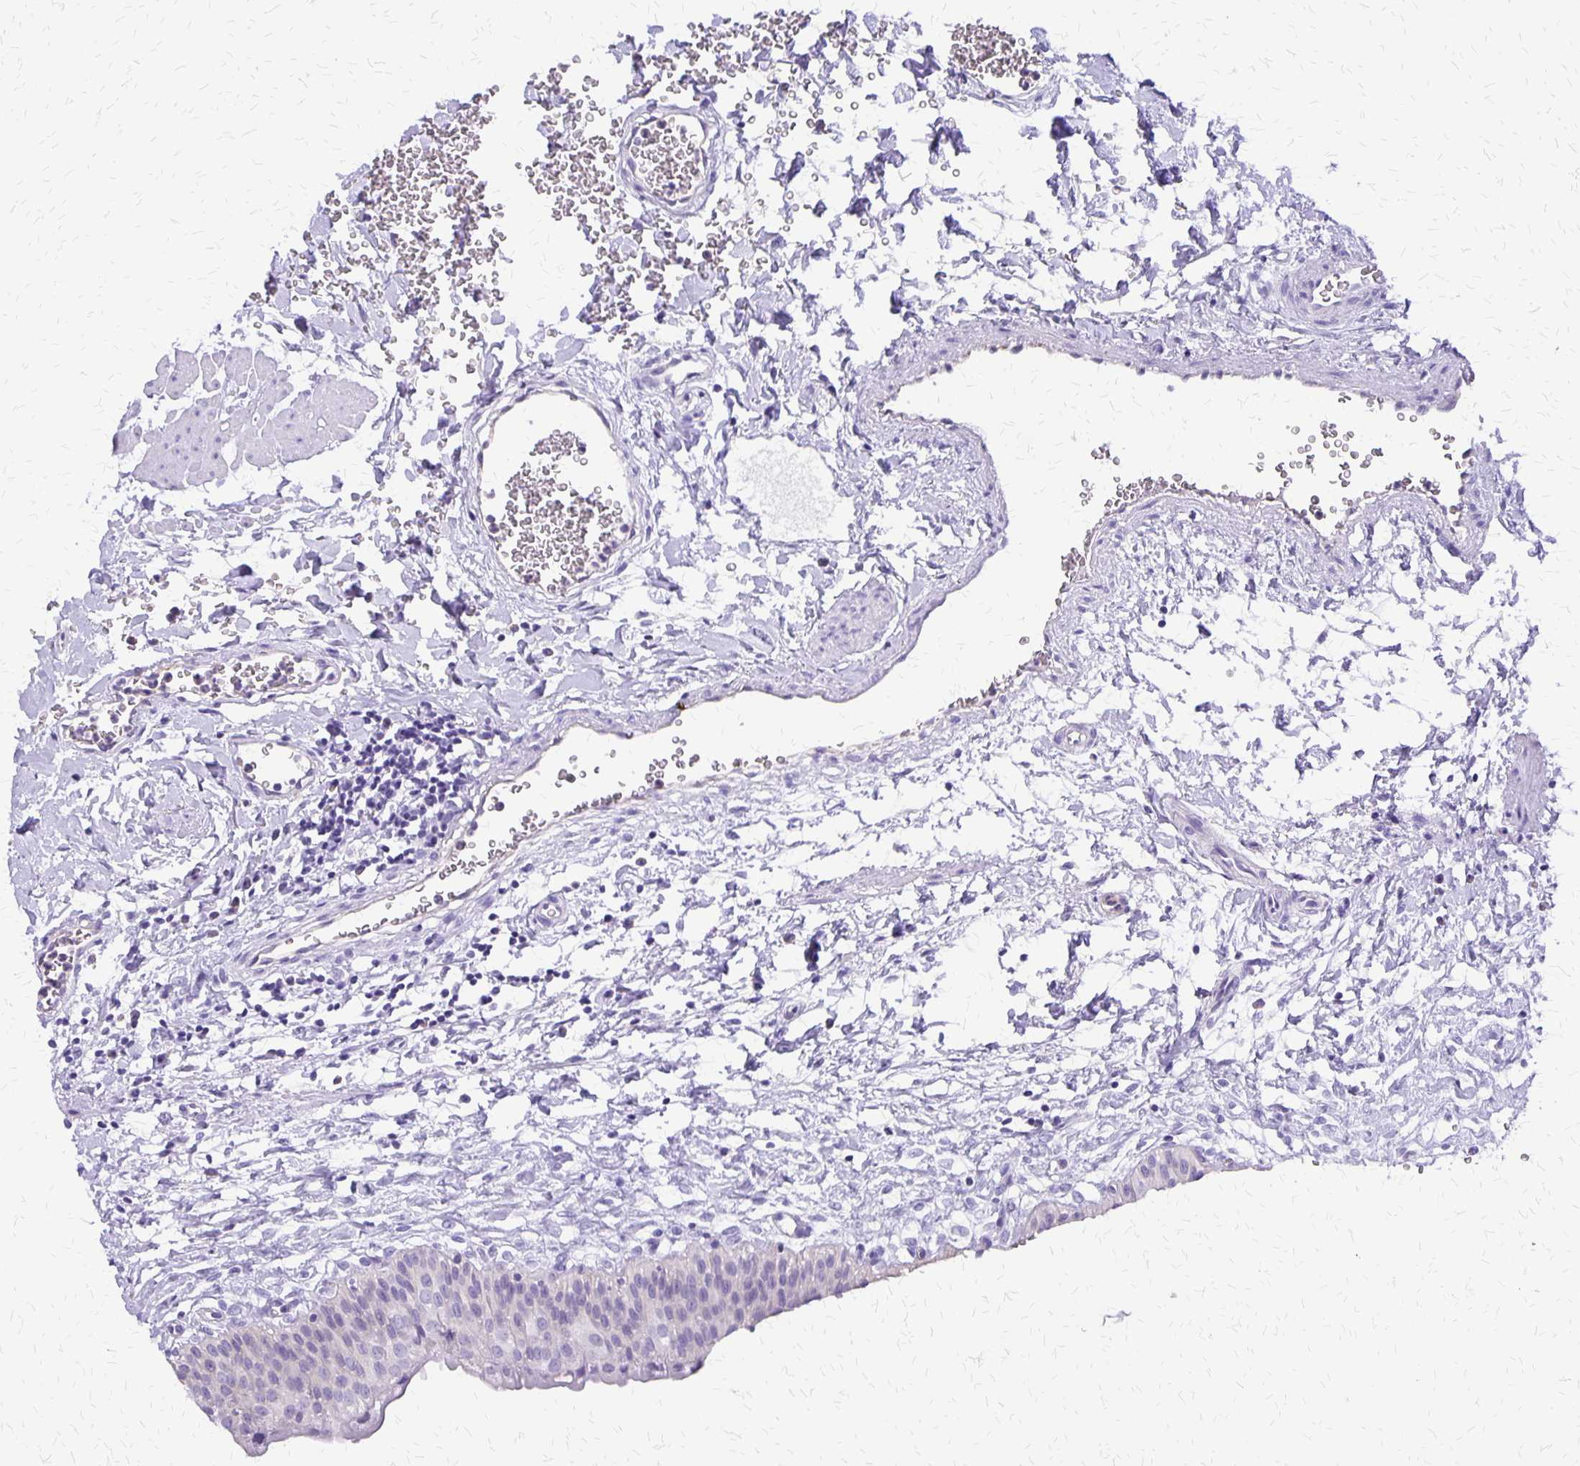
{"staining": {"intensity": "negative", "quantity": "none", "location": "none"}, "tissue": "urinary bladder", "cell_type": "Urothelial cells", "image_type": "normal", "snomed": [{"axis": "morphology", "description": "Normal tissue, NOS"}, {"axis": "topography", "description": "Urinary bladder"}], "caption": "The photomicrograph exhibits no significant expression in urothelial cells of urinary bladder.", "gene": "SI", "patient": {"sex": "male", "age": 55}}